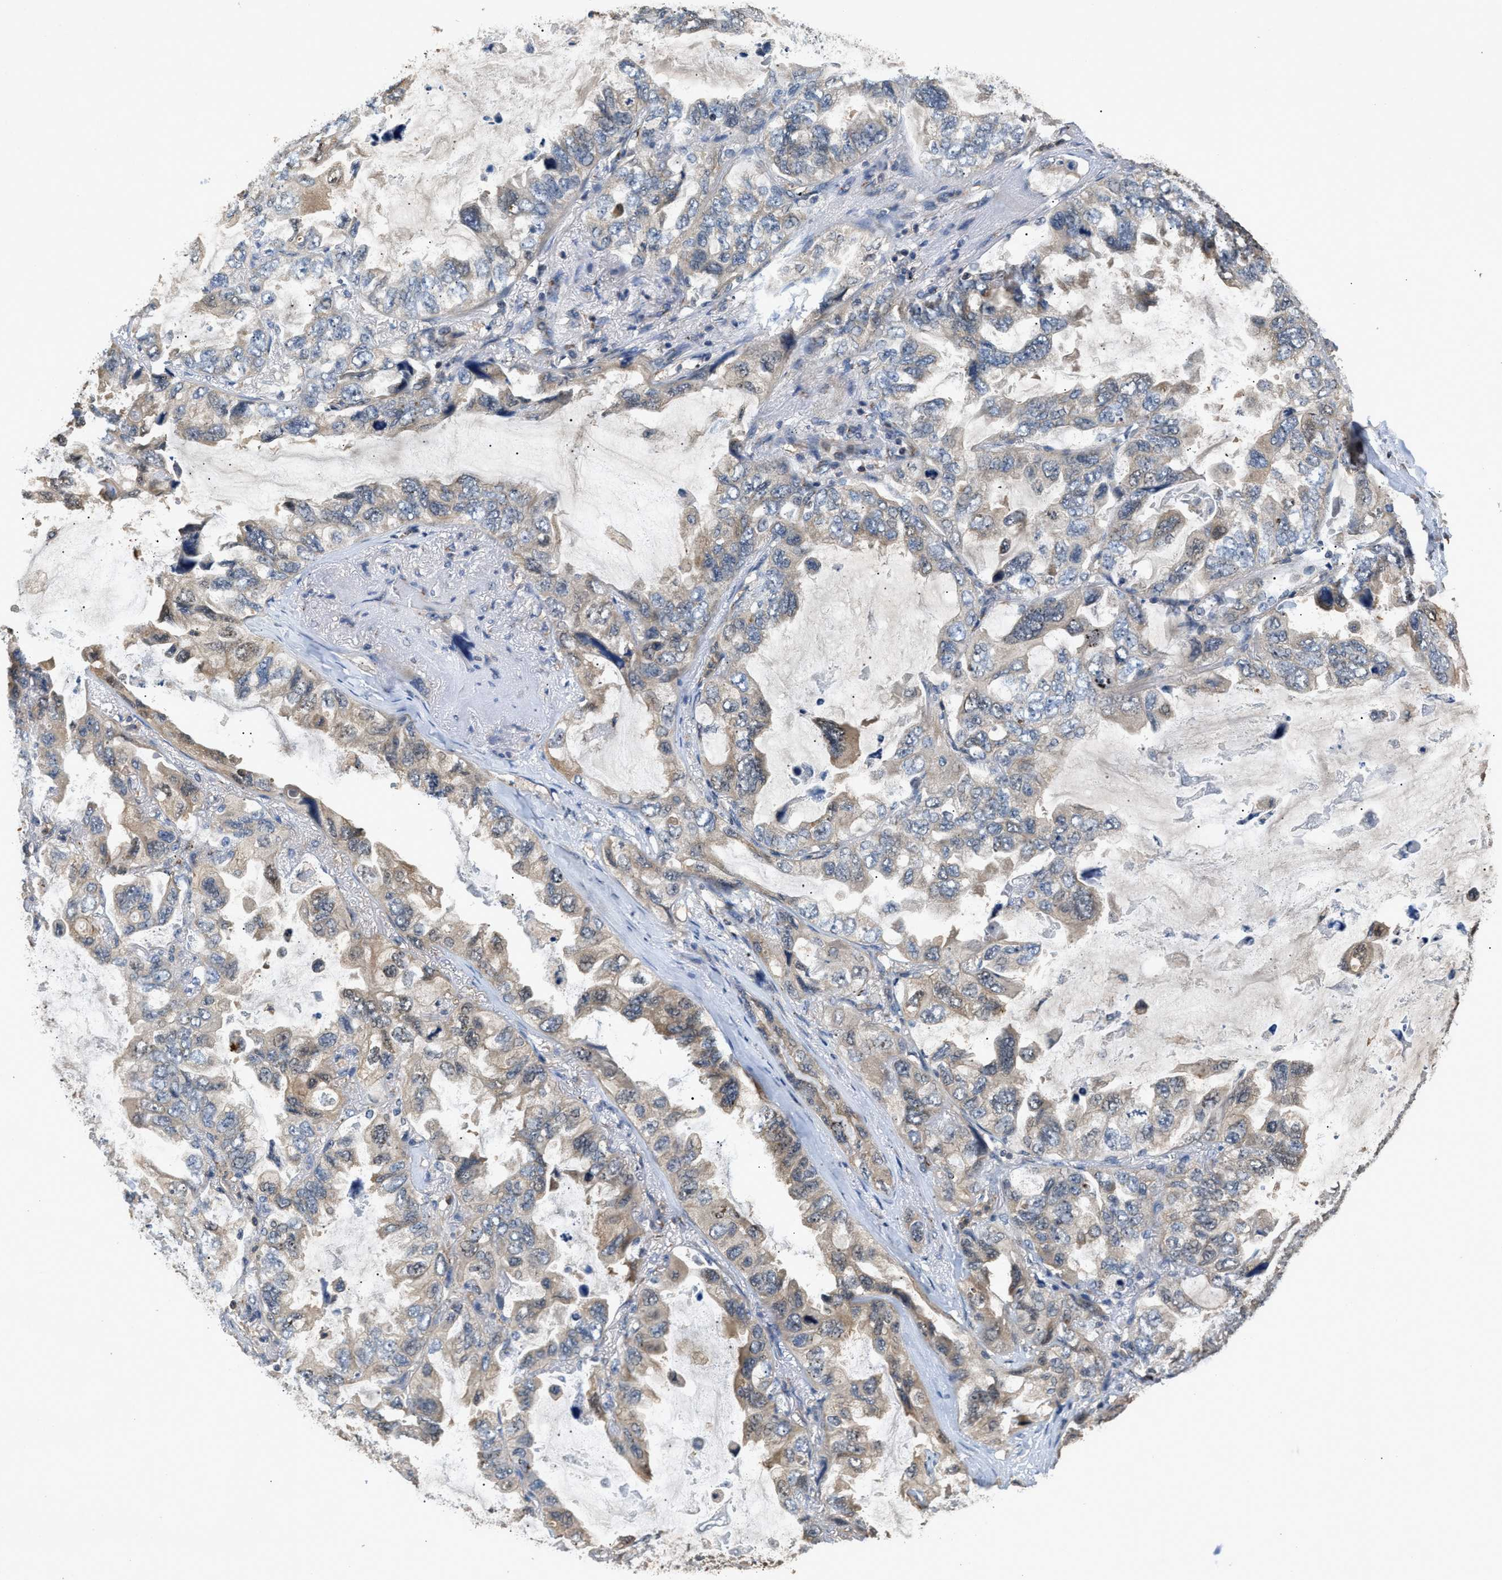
{"staining": {"intensity": "weak", "quantity": "<25%", "location": "cytoplasmic/membranous"}, "tissue": "lung cancer", "cell_type": "Tumor cells", "image_type": "cancer", "snomed": [{"axis": "morphology", "description": "Squamous cell carcinoma, NOS"}, {"axis": "topography", "description": "Lung"}], "caption": "Lung squamous cell carcinoma was stained to show a protein in brown. There is no significant staining in tumor cells.", "gene": "CHUK", "patient": {"sex": "female", "age": 73}}